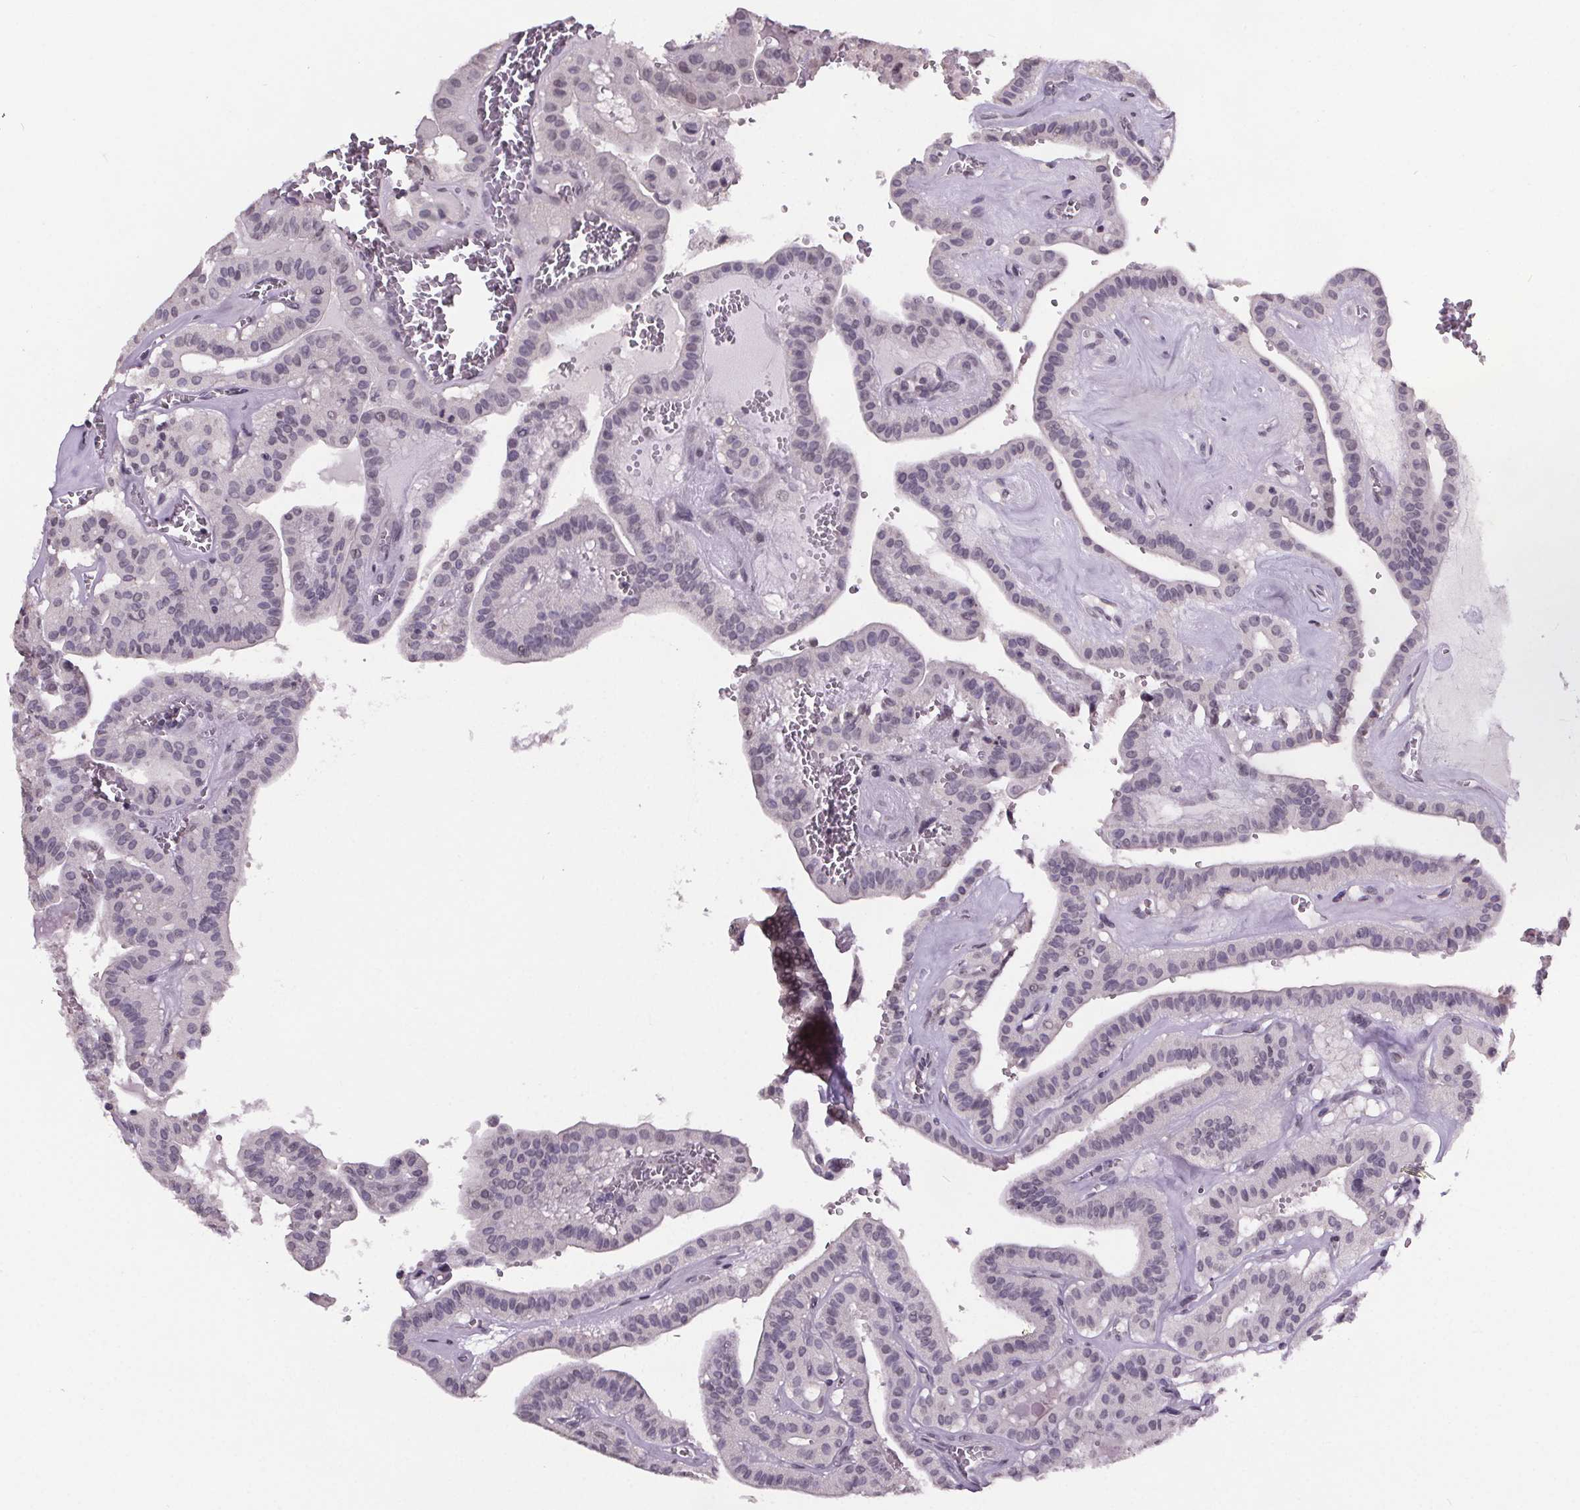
{"staining": {"intensity": "negative", "quantity": "none", "location": "none"}, "tissue": "thyroid cancer", "cell_type": "Tumor cells", "image_type": "cancer", "snomed": [{"axis": "morphology", "description": "Papillary adenocarcinoma, NOS"}, {"axis": "topography", "description": "Thyroid gland"}], "caption": "Thyroid papillary adenocarcinoma was stained to show a protein in brown. There is no significant staining in tumor cells. (IHC, brightfield microscopy, high magnification).", "gene": "NKX6-1", "patient": {"sex": "male", "age": 52}}